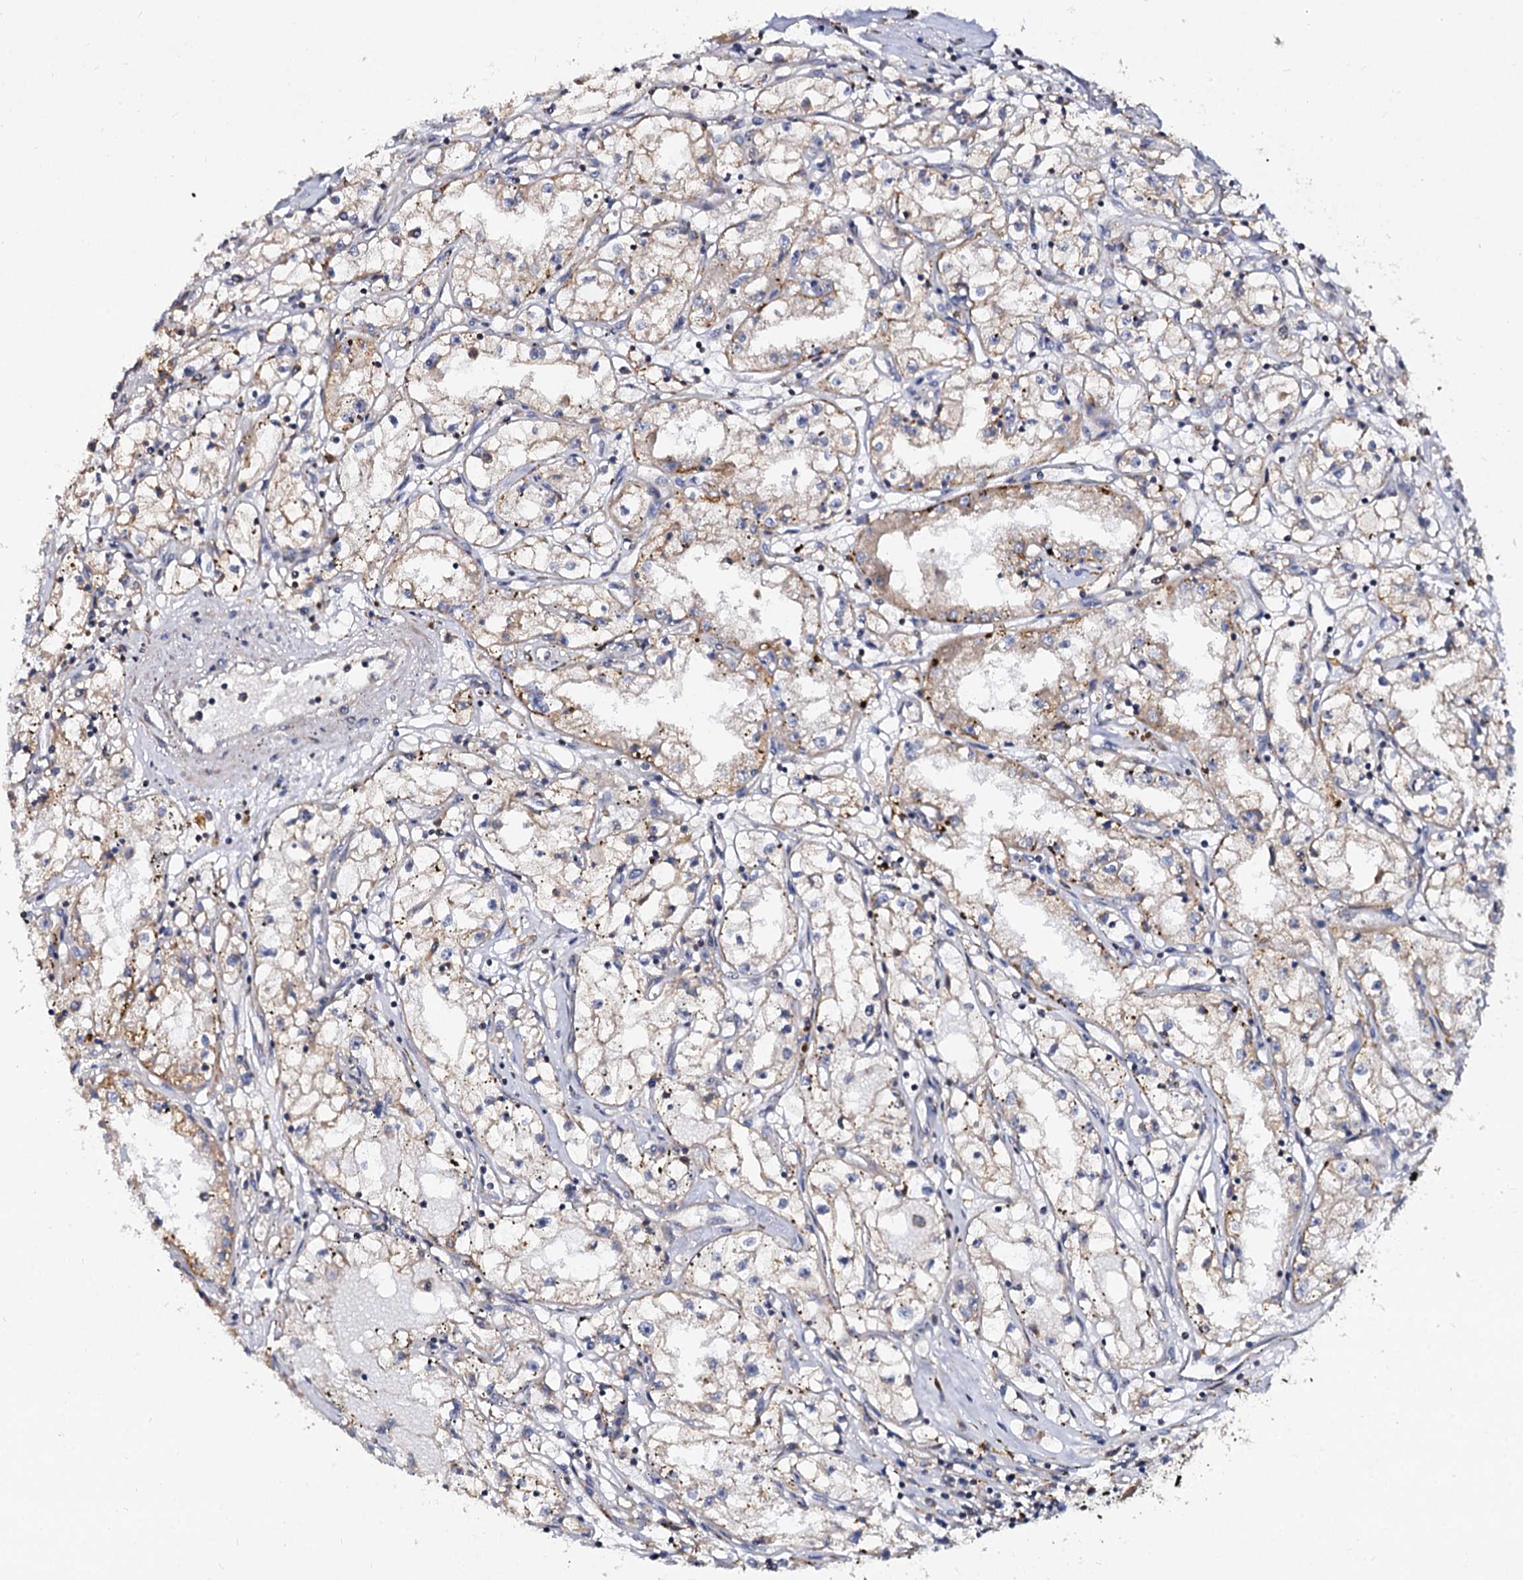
{"staining": {"intensity": "moderate", "quantity": "25%-75%", "location": "cytoplasmic/membranous"}, "tissue": "renal cancer", "cell_type": "Tumor cells", "image_type": "cancer", "snomed": [{"axis": "morphology", "description": "Adenocarcinoma, NOS"}, {"axis": "topography", "description": "Kidney"}], "caption": "Immunohistochemistry (IHC) image of renal adenocarcinoma stained for a protein (brown), which exhibits medium levels of moderate cytoplasmic/membranous positivity in about 25%-75% of tumor cells.", "gene": "ANKRD13A", "patient": {"sex": "male", "age": 56}}